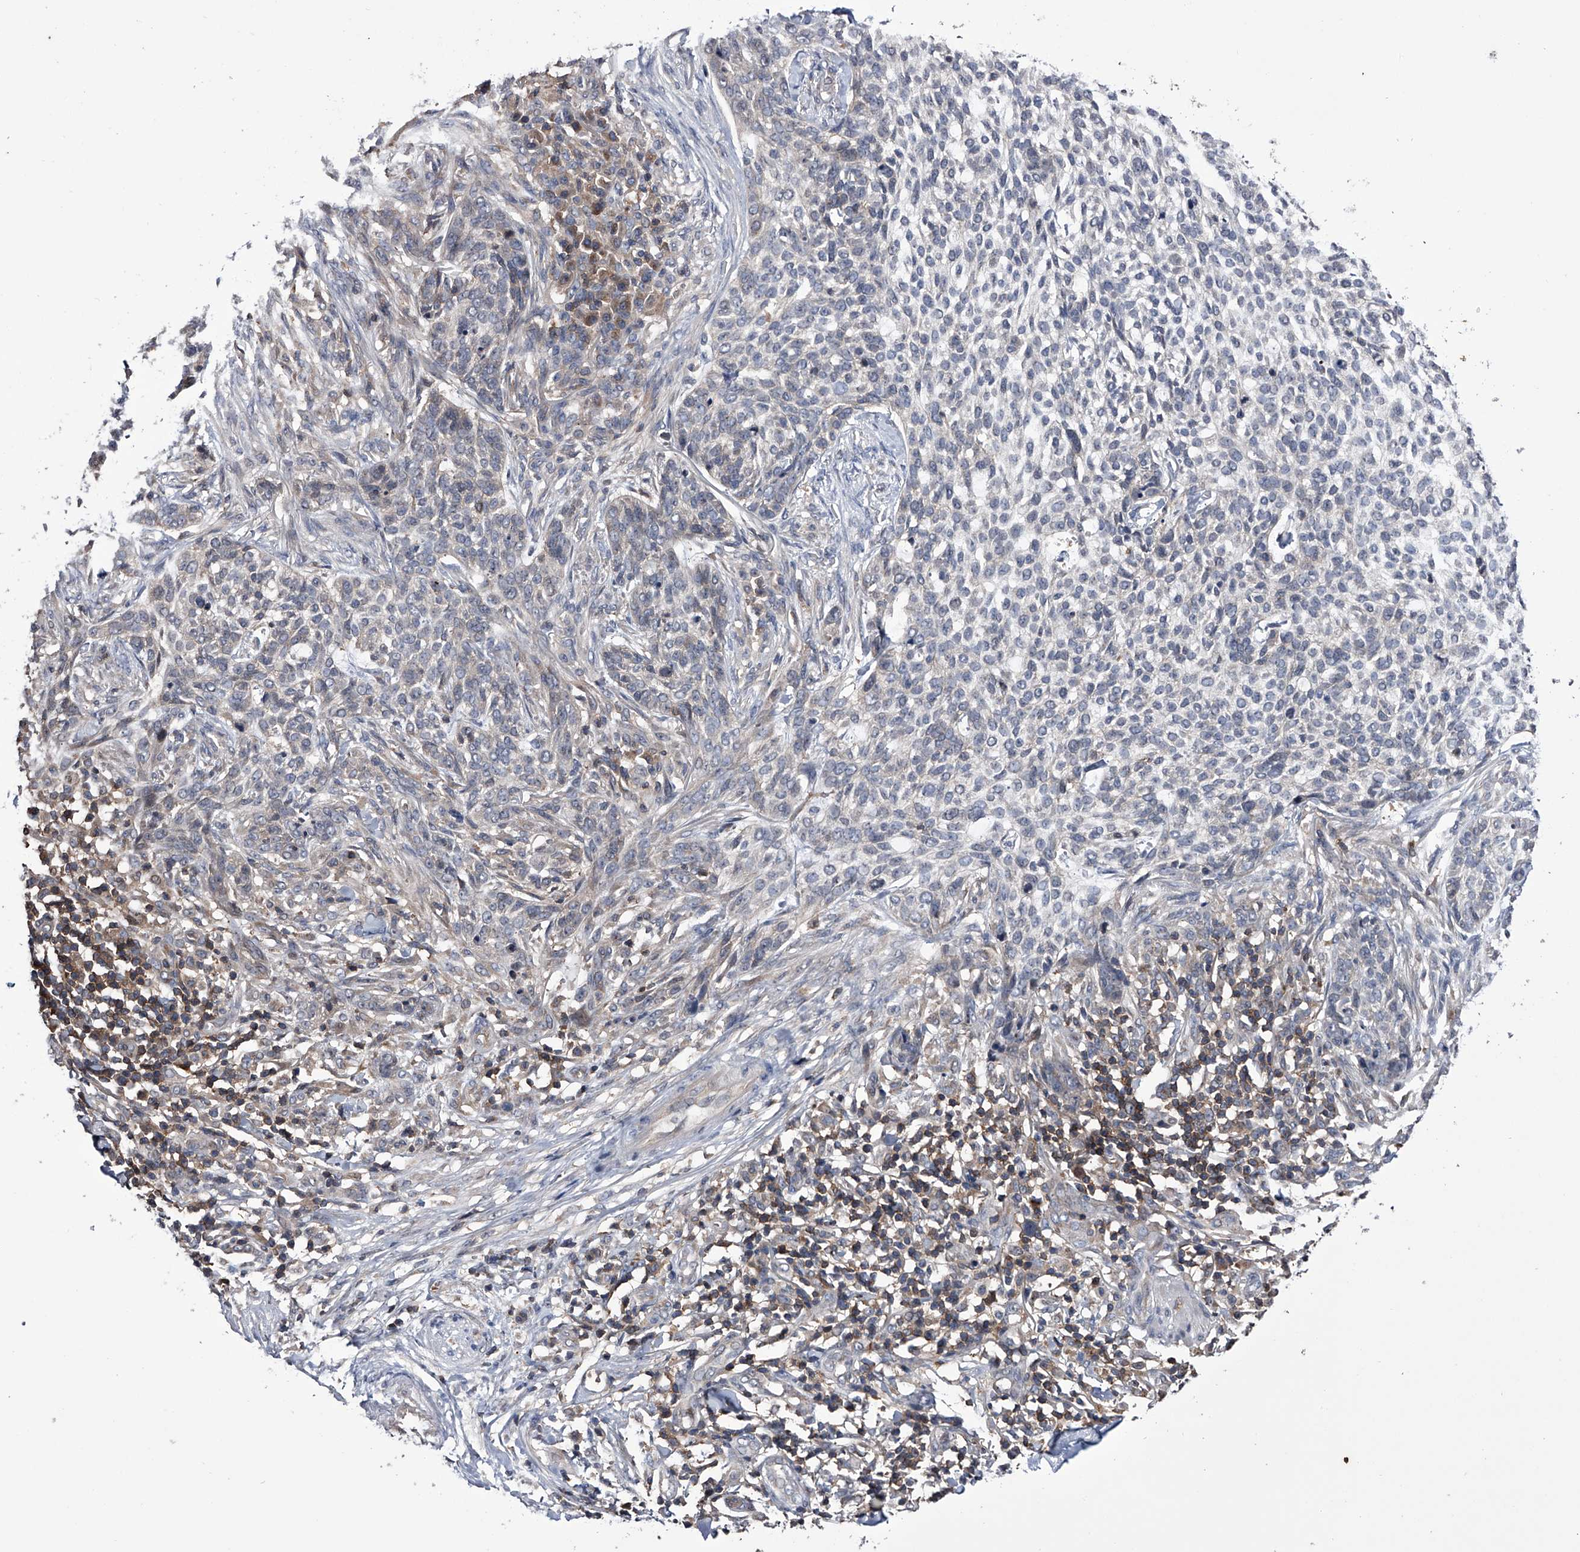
{"staining": {"intensity": "negative", "quantity": "none", "location": "none"}, "tissue": "skin cancer", "cell_type": "Tumor cells", "image_type": "cancer", "snomed": [{"axis": "morphology", "description": "Basal cell carcinoma"}, {"axis": "topography", "description": "Skin"}], "caption": "Immunohistochemistry (IHC) of human basal cell carcinoma (skin) displays no expression in tumor cells.", "gene": "PAN3", "patient": {"sex": "female", "age": 64}}